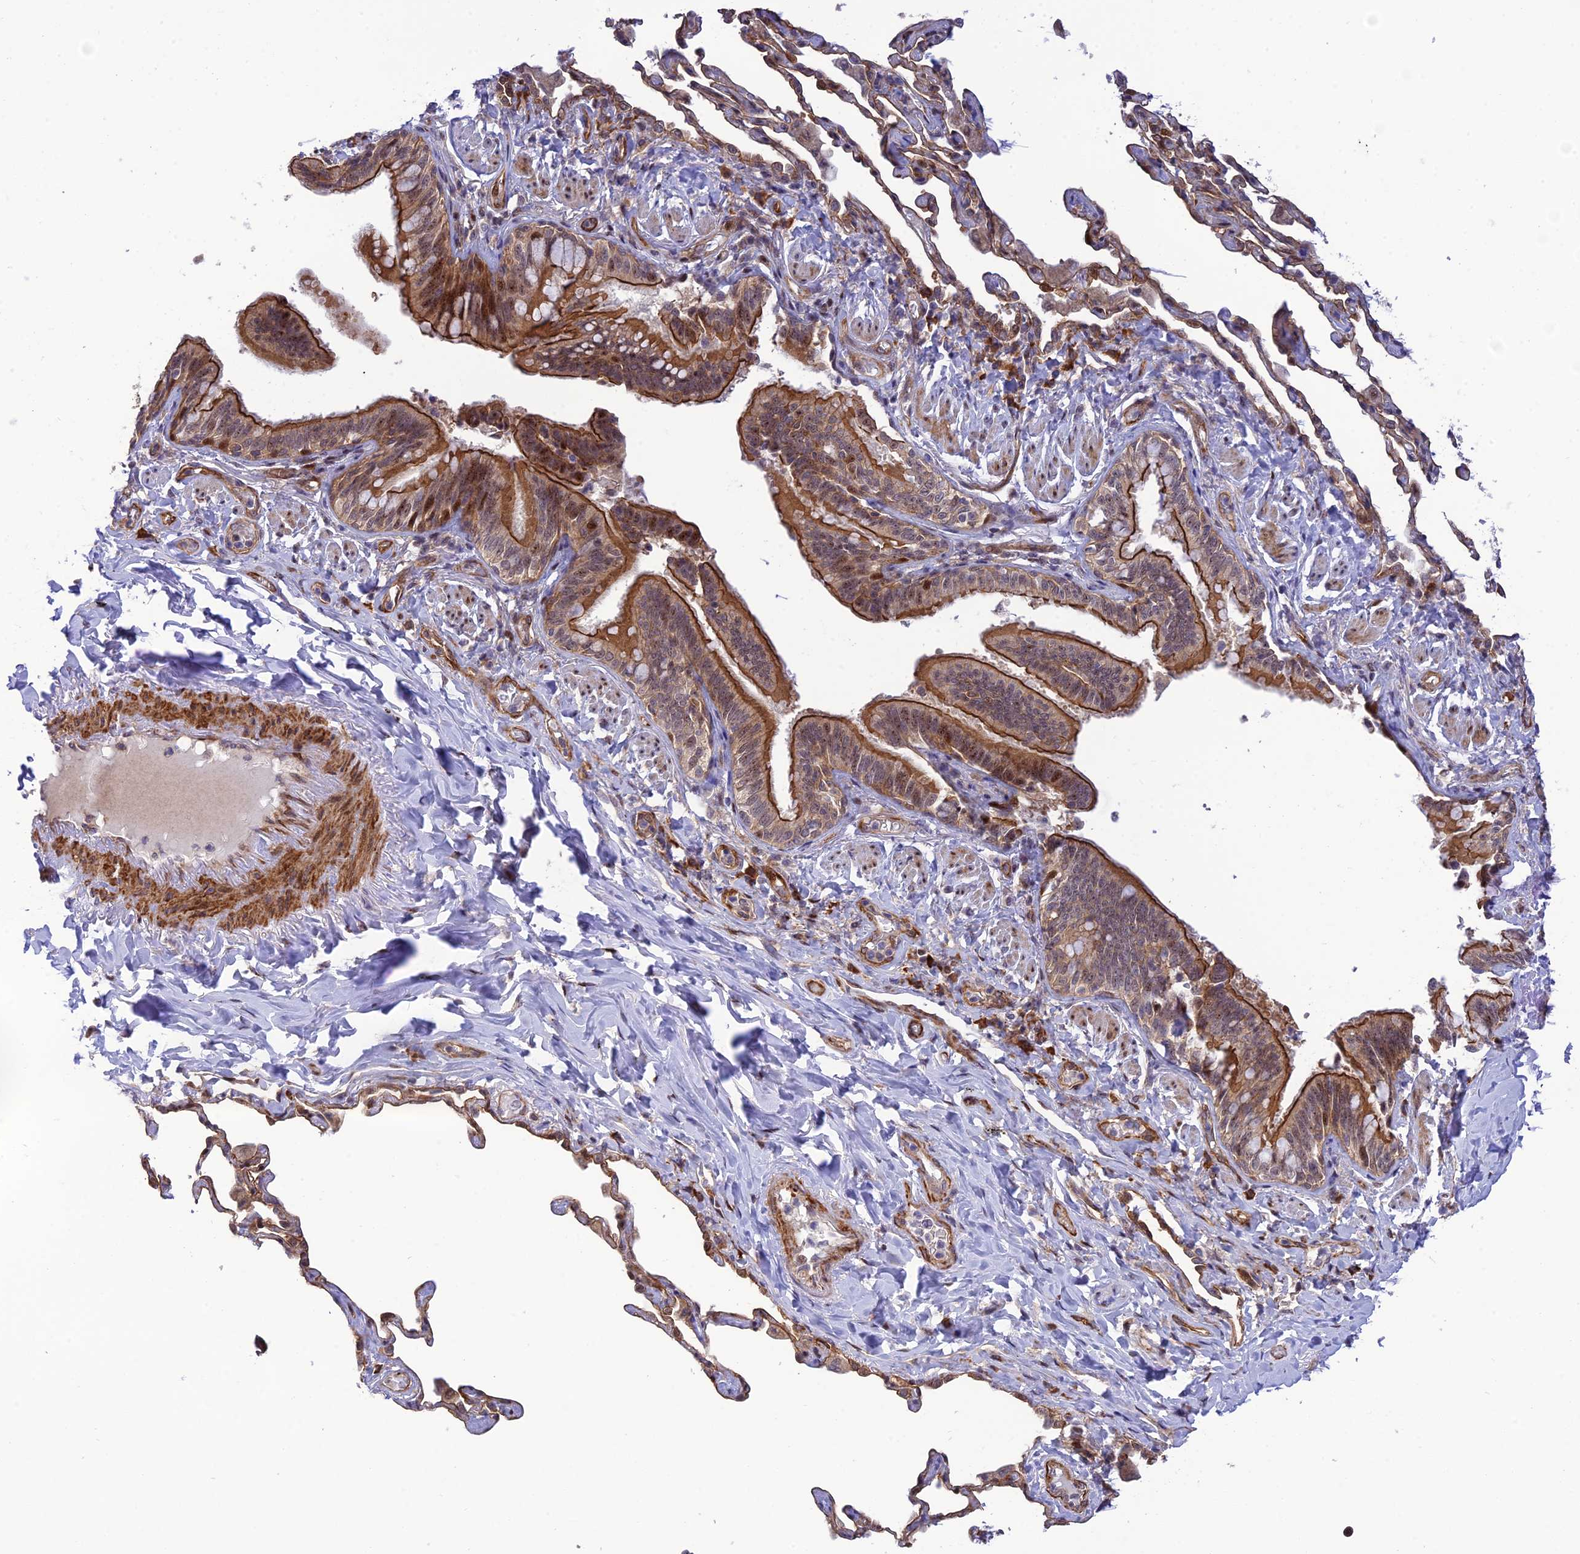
{"staining": {"intensity": "strong", "quantity": ">75%", "location": "cytoplasmic/membranous,nuclear"}, "tissue": "bronchus", "cell_type": "Respiratory epithelial cells", "image_type": "normal", "snomed": [{"axis": "morphology", "description": "Normal tissue, NOS"}, {"axis": "morphology", "description": "Inflammation, NOS"}, {"axis": "topography", "description": "Bronchus"}, {"axis": "topography", "description": "Lung"}], "caption": "This micrograph demonstrates normal bronchus stained with immunohistochemistry (IHC) to label a protein in brown. The cytoplasmic/membranous,nuclear of respiratory epithelial cells show strong positivity for the protein. Nuclei are counter-stained blue.", "gene": "ZNF584", "patient": {"sex": "female", "age": 46}}